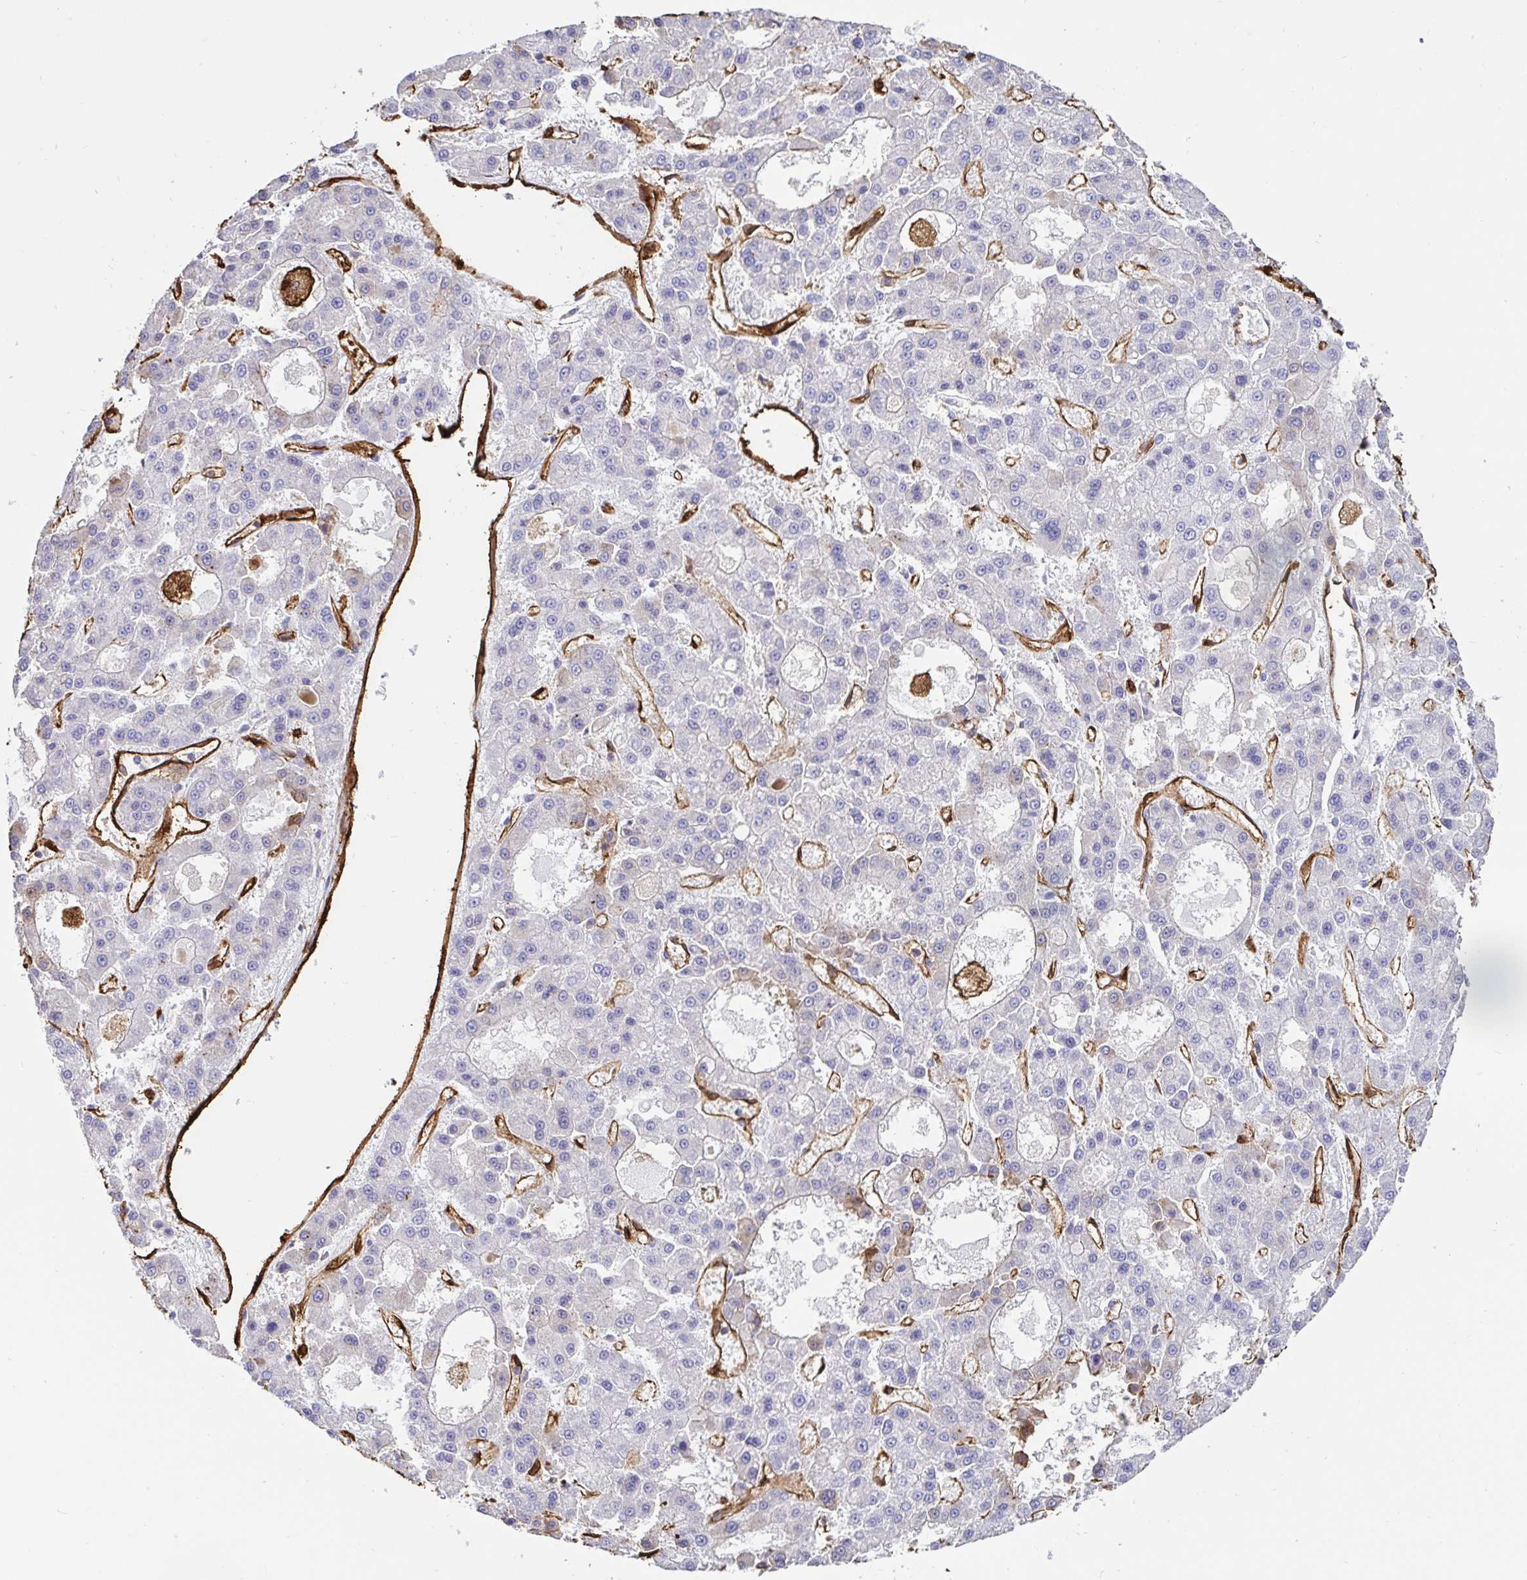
{"staining": {"intensity": "negative", "quantity": "none", "location": "none"}, "tissue": "liver cancer", "cell_type": "Tumor cells", "image_type": "cancer", "snomed": [{"axis": "morphology", "description": "Carcinoma, Hepatocellular, NOS"}, {"axis": "topography", "description": "Liver"}], "caption": "IHC of liver cancer (hepatocellular carcinoma) exhibits no expression in tumor cells. Brightfield microscopy of IHC stained with DAB (brown) and hematoxylin (blue), captured at high magnification.", "gene": "ANXA2", "patient": {"sex": "male", "age": 70}}